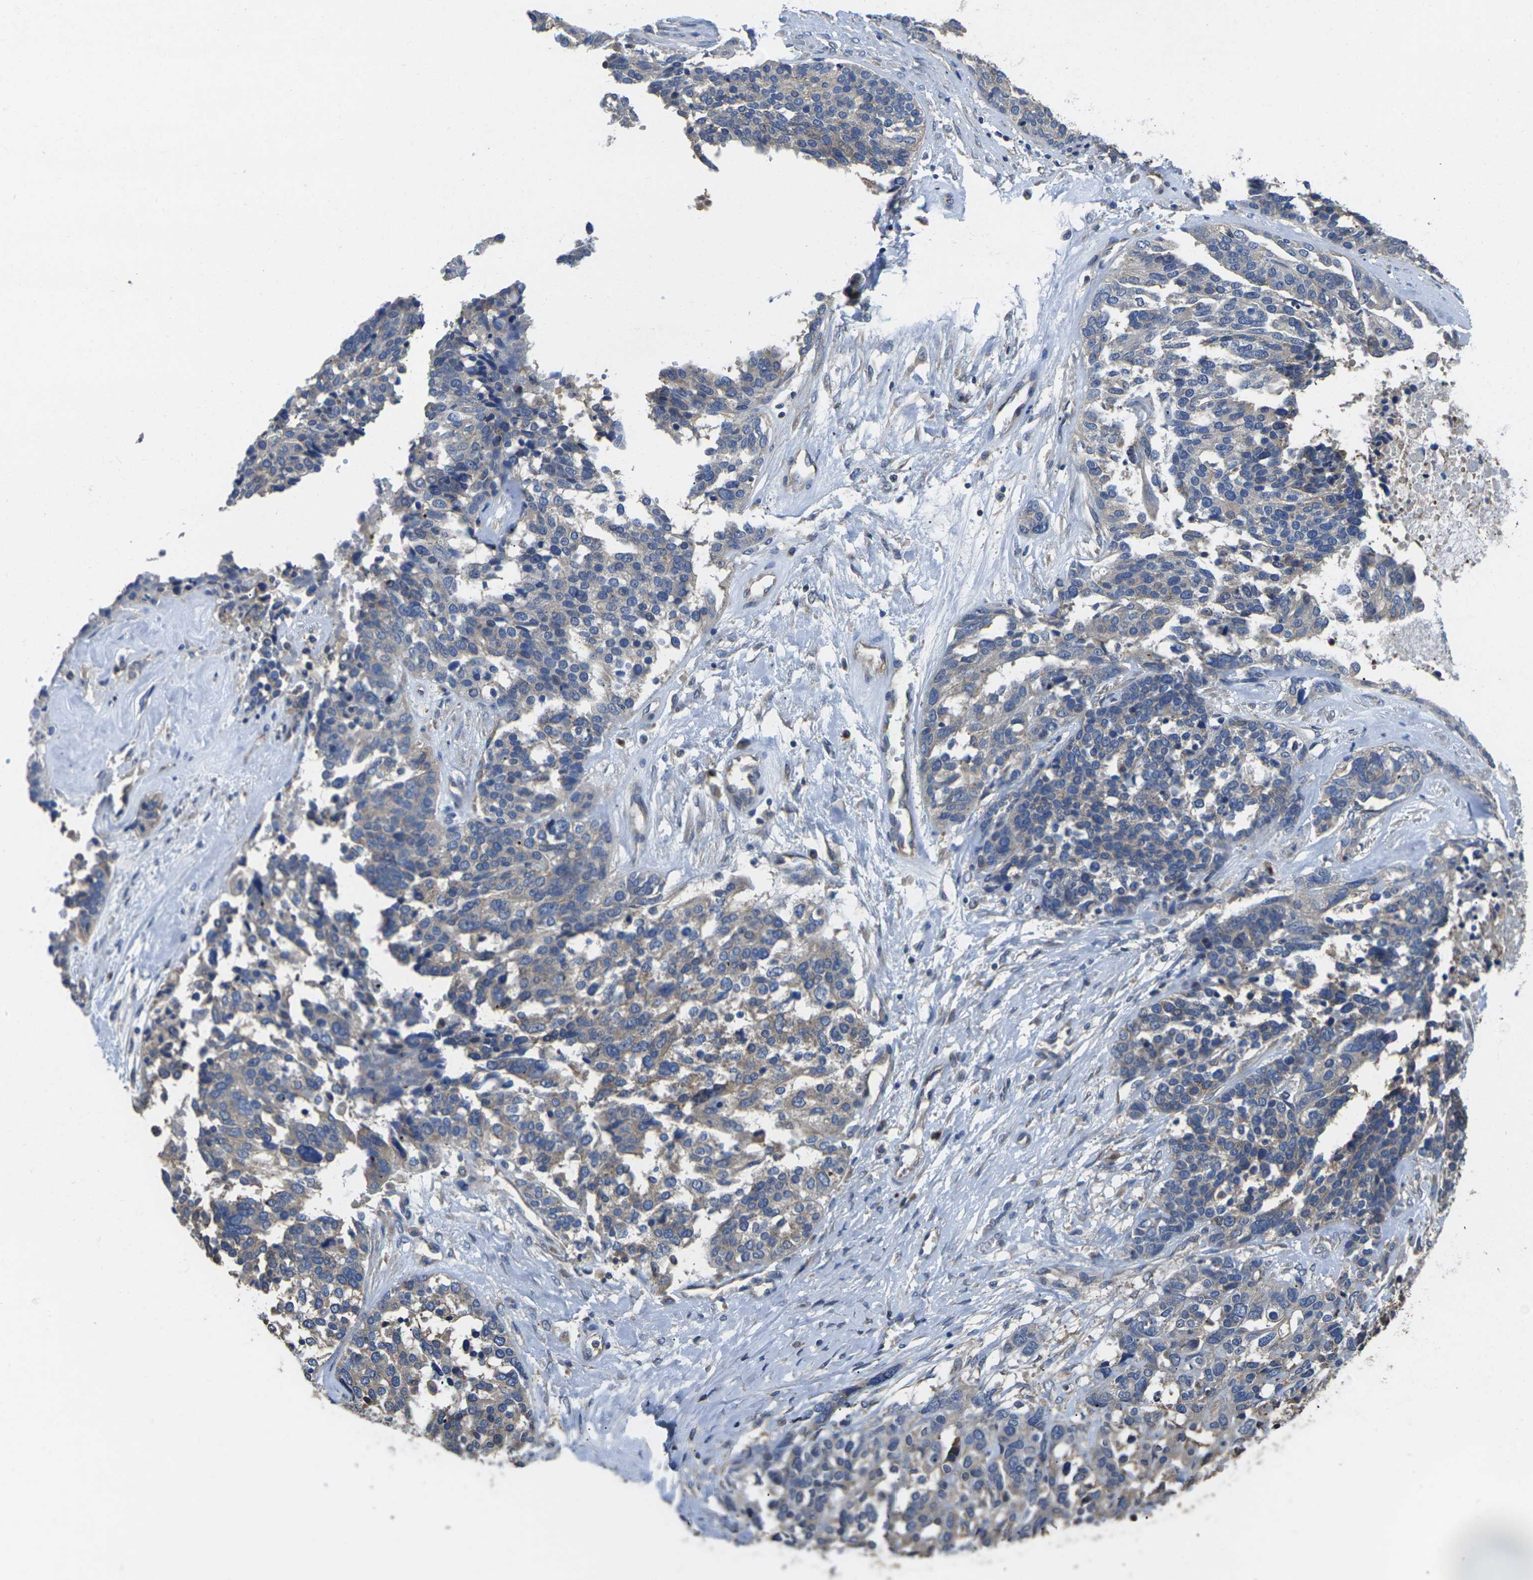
{"staining": {"intensity": "weak", "quantity": "<25%", "location": "cytoplasmic/membranous"}, "tissue": "ovarian cancer", "cell_type": "Tumor cells", "image_type": "cancer", "snomed": [{"axis": "morphology", "description": "Cystadenocarcinoma, serous, NOS"}, {"axis": "topography", "description": "Ovary"}], "caption": "Tumor cells are negative for brown protein staining in serous cystadenocarcinoma (ovarian).", "gene": "TMCC2", "patient": {"sex": "female", "age": 44}}